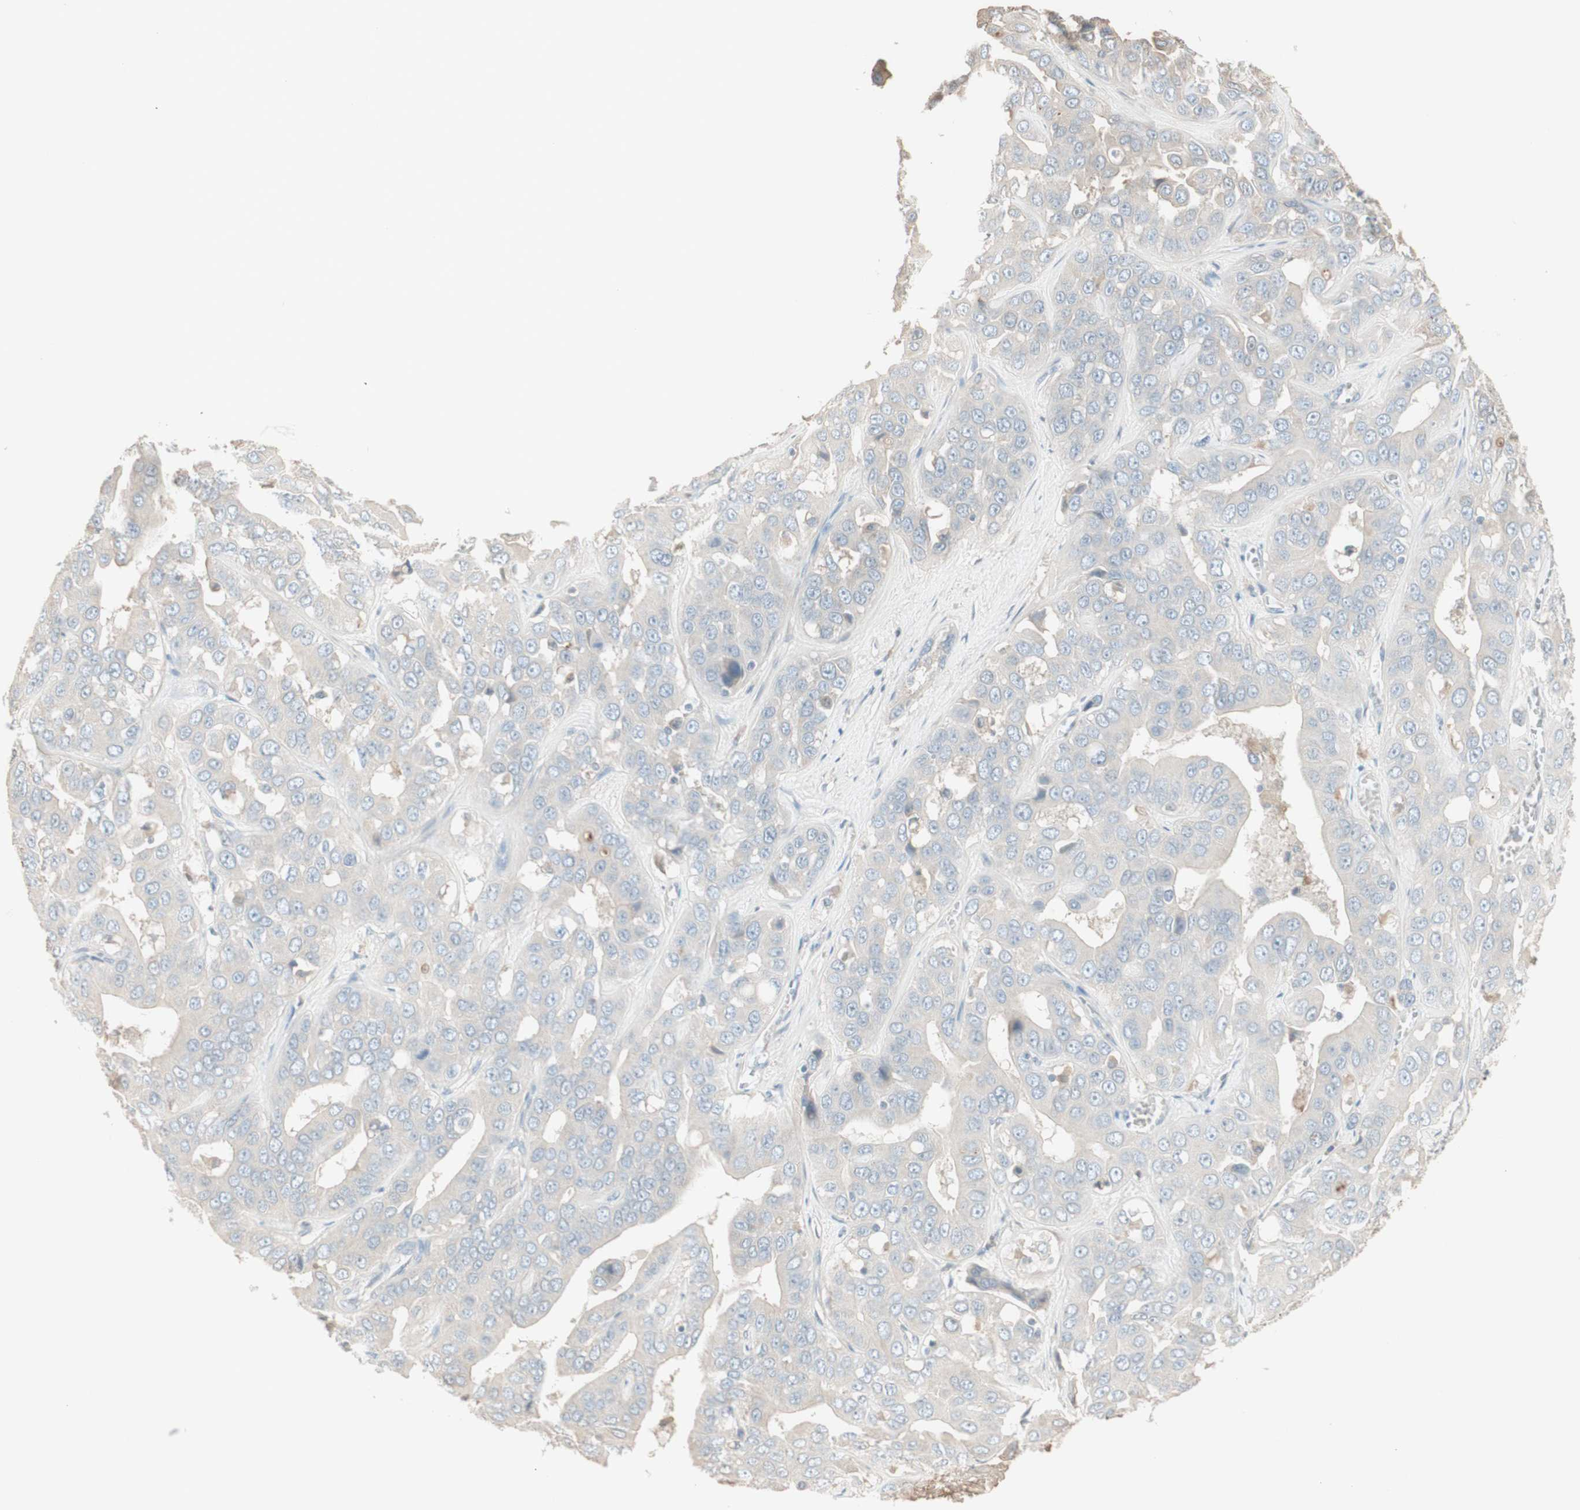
{"staining": {"intensity": "negative", "quantity": "none", "location": "none"}, "tissue": "liver cancer", "cell_type": "Tumor cells", "image_type": "cancer", "snomed": [{"axis": "morphology", "description": "Cholangiocarcinoma"}, {"axis": "topography", "description": "Liver"}], "caption": "This is an IHC histopathology image of cholangiocarcinoma (liver). There is no positivity in tumor cells.", "gene": "IFNG", "patient": {"sex": "female", "age": 52}}